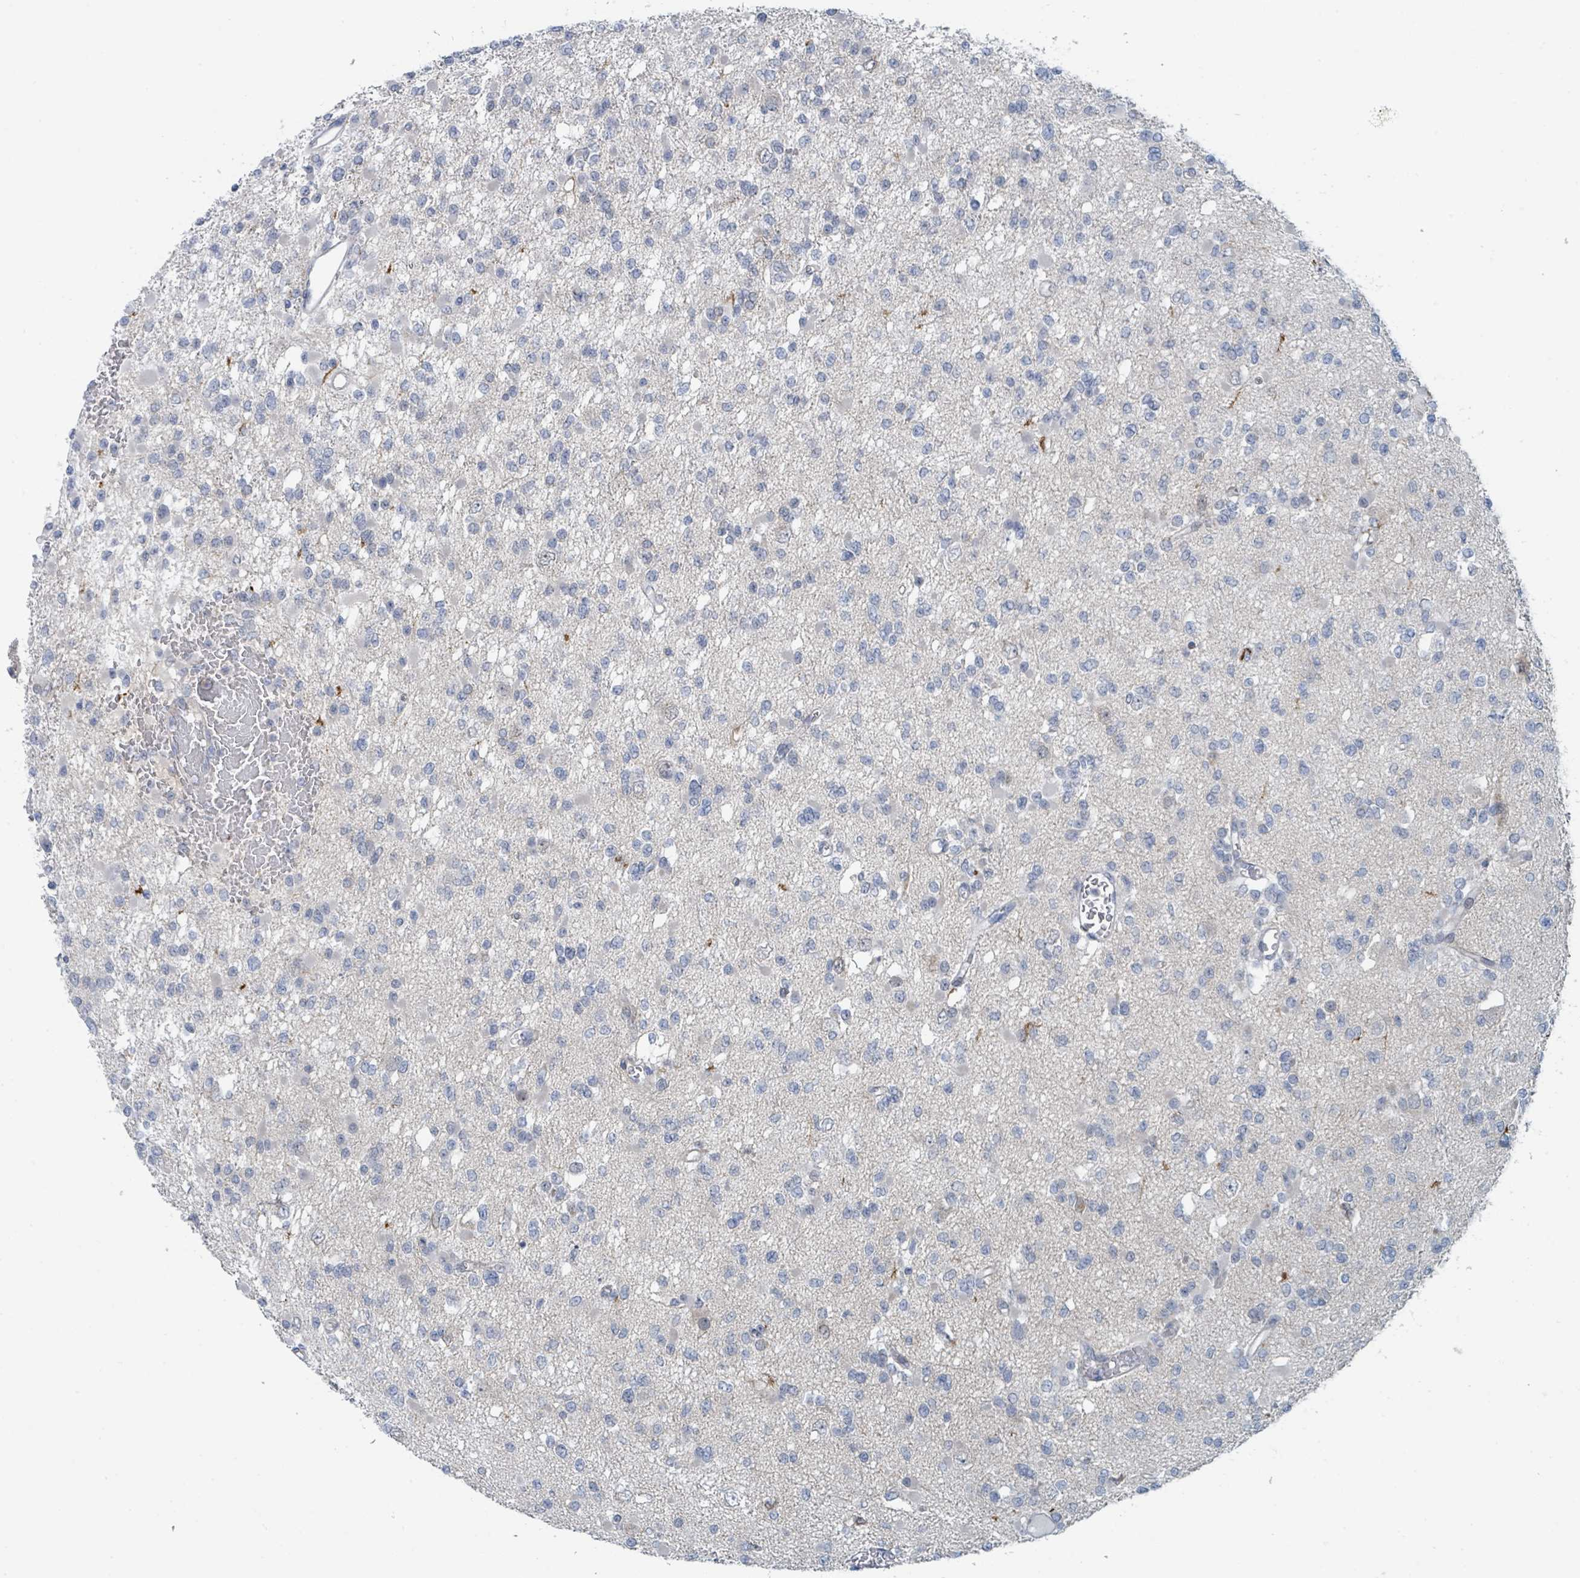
{"staining": {"intensity": "negative", "quantity": "none", "location": "none"}, "tissue": "glioma", "cell_type": "Tumor cells", "image_type": "cancer", "snomed": [{"axis": "morphology", "description": "Glioma, malignant, Low grade"}, {"axis": "topography", "description": "Brain"}], "caption": "Malignant low-grade glioma was stained to show a protein in brown. There is no significant expression in tumor cells.", "gene": "ANKRD55", "patient": {"sex": "female", "age": 22}}